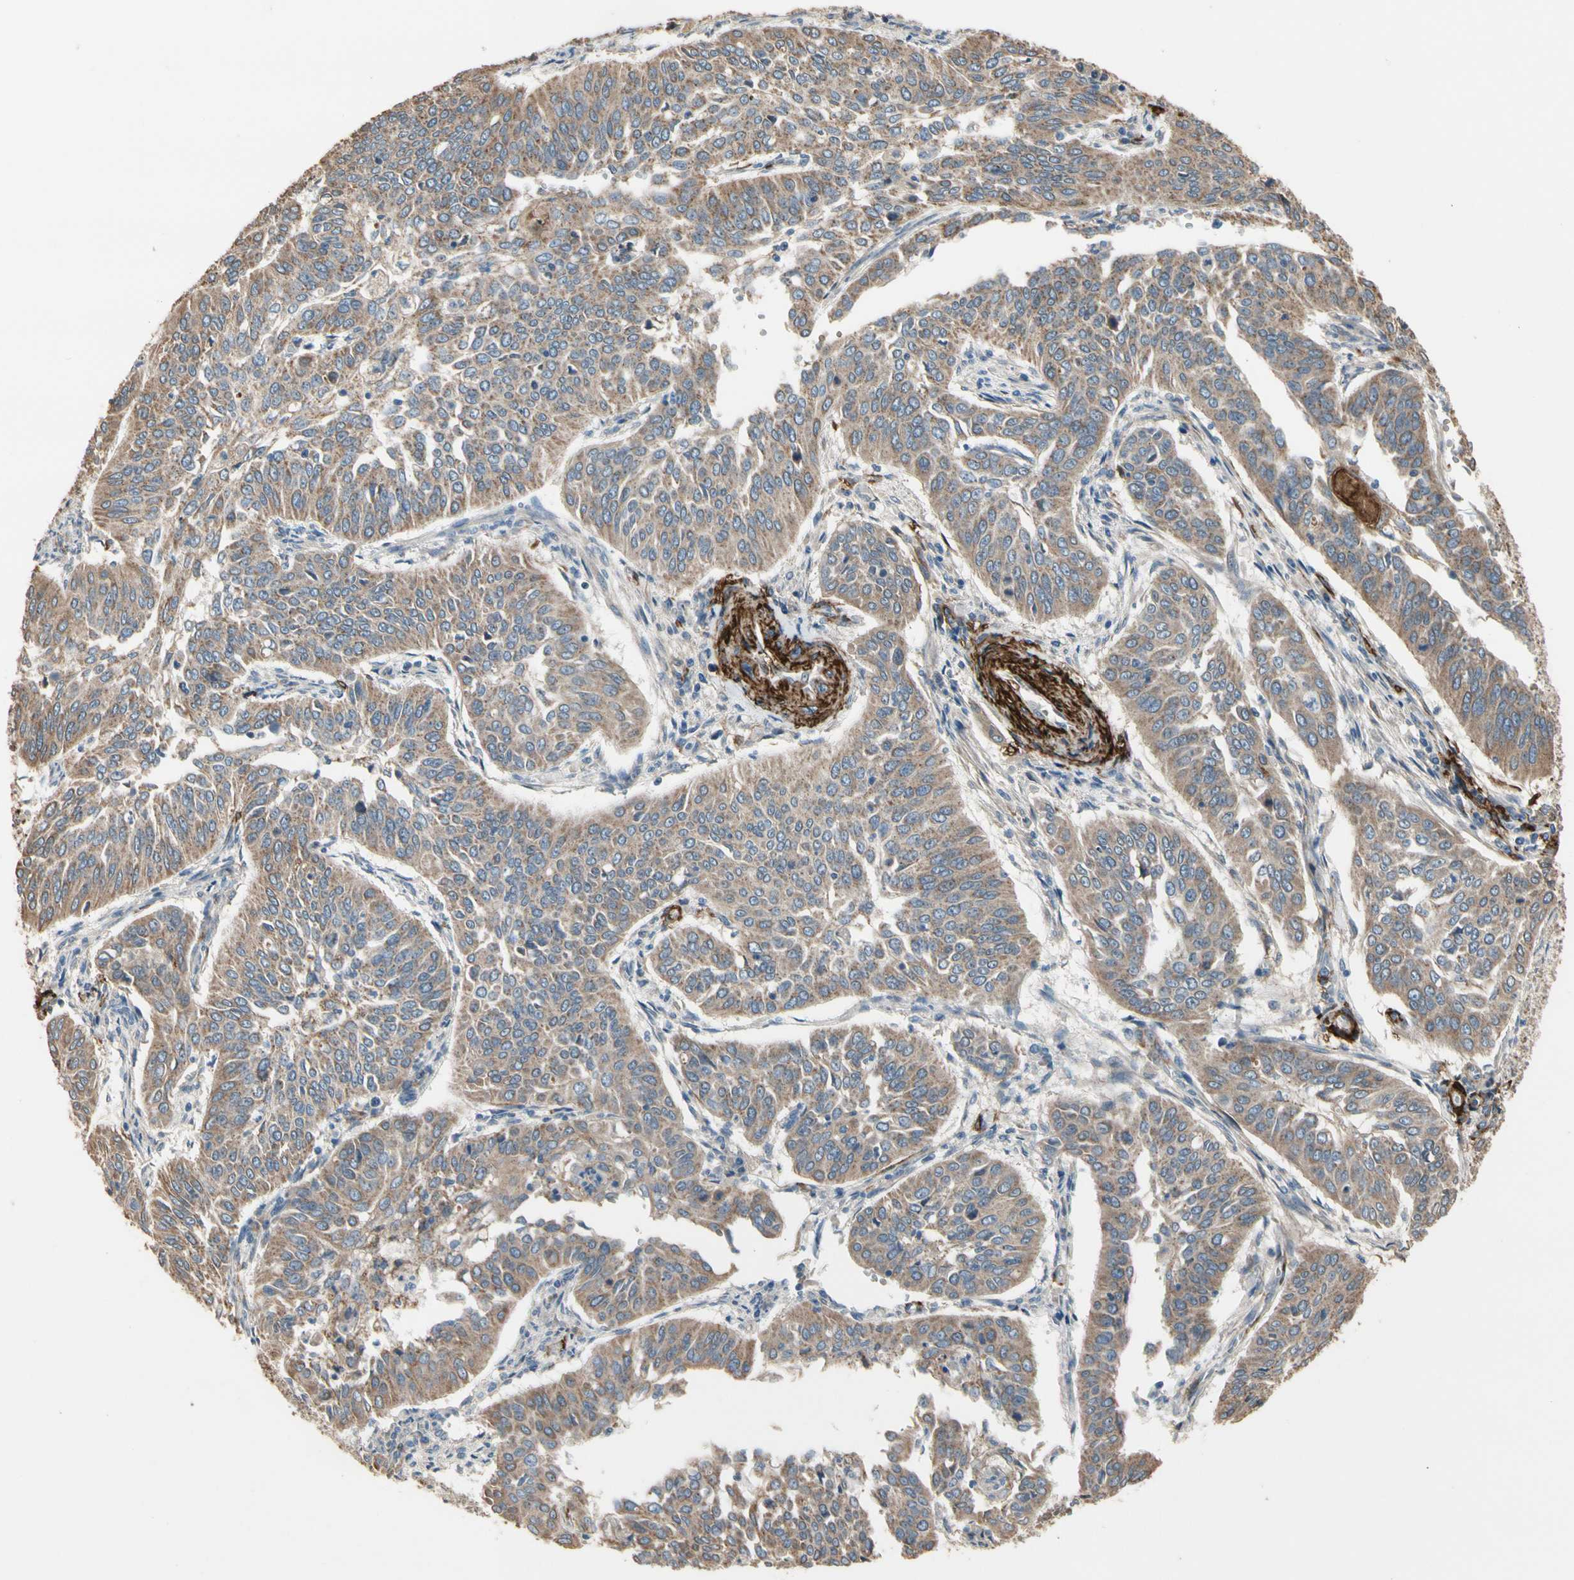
{"staining": {"intensity": "weak", "quantity": ">75%", "location": "cytoplasmic/membranous"}, "tissue": "cervical cancer", "cell_type": "Tumor cells", "image_type": "cancer", "snomed": [{"axis": "morphology", "description": "Normal tissue, NOS"}, {"axis": "morphology", "description": "Squamous cell carcinoma, NOS"}, {"axis": "topography", "description": "Cervix"}], "caption": "Immunohistochemistry (IHC) image of cervical cancer stained for a protein (brown), which demonstrates low levels of weak cytoplasmic/membranous expression in approximately >75% of tumor cells.", "gene": "SUSD2", "patient": {"sex": "female", "age": 39}}